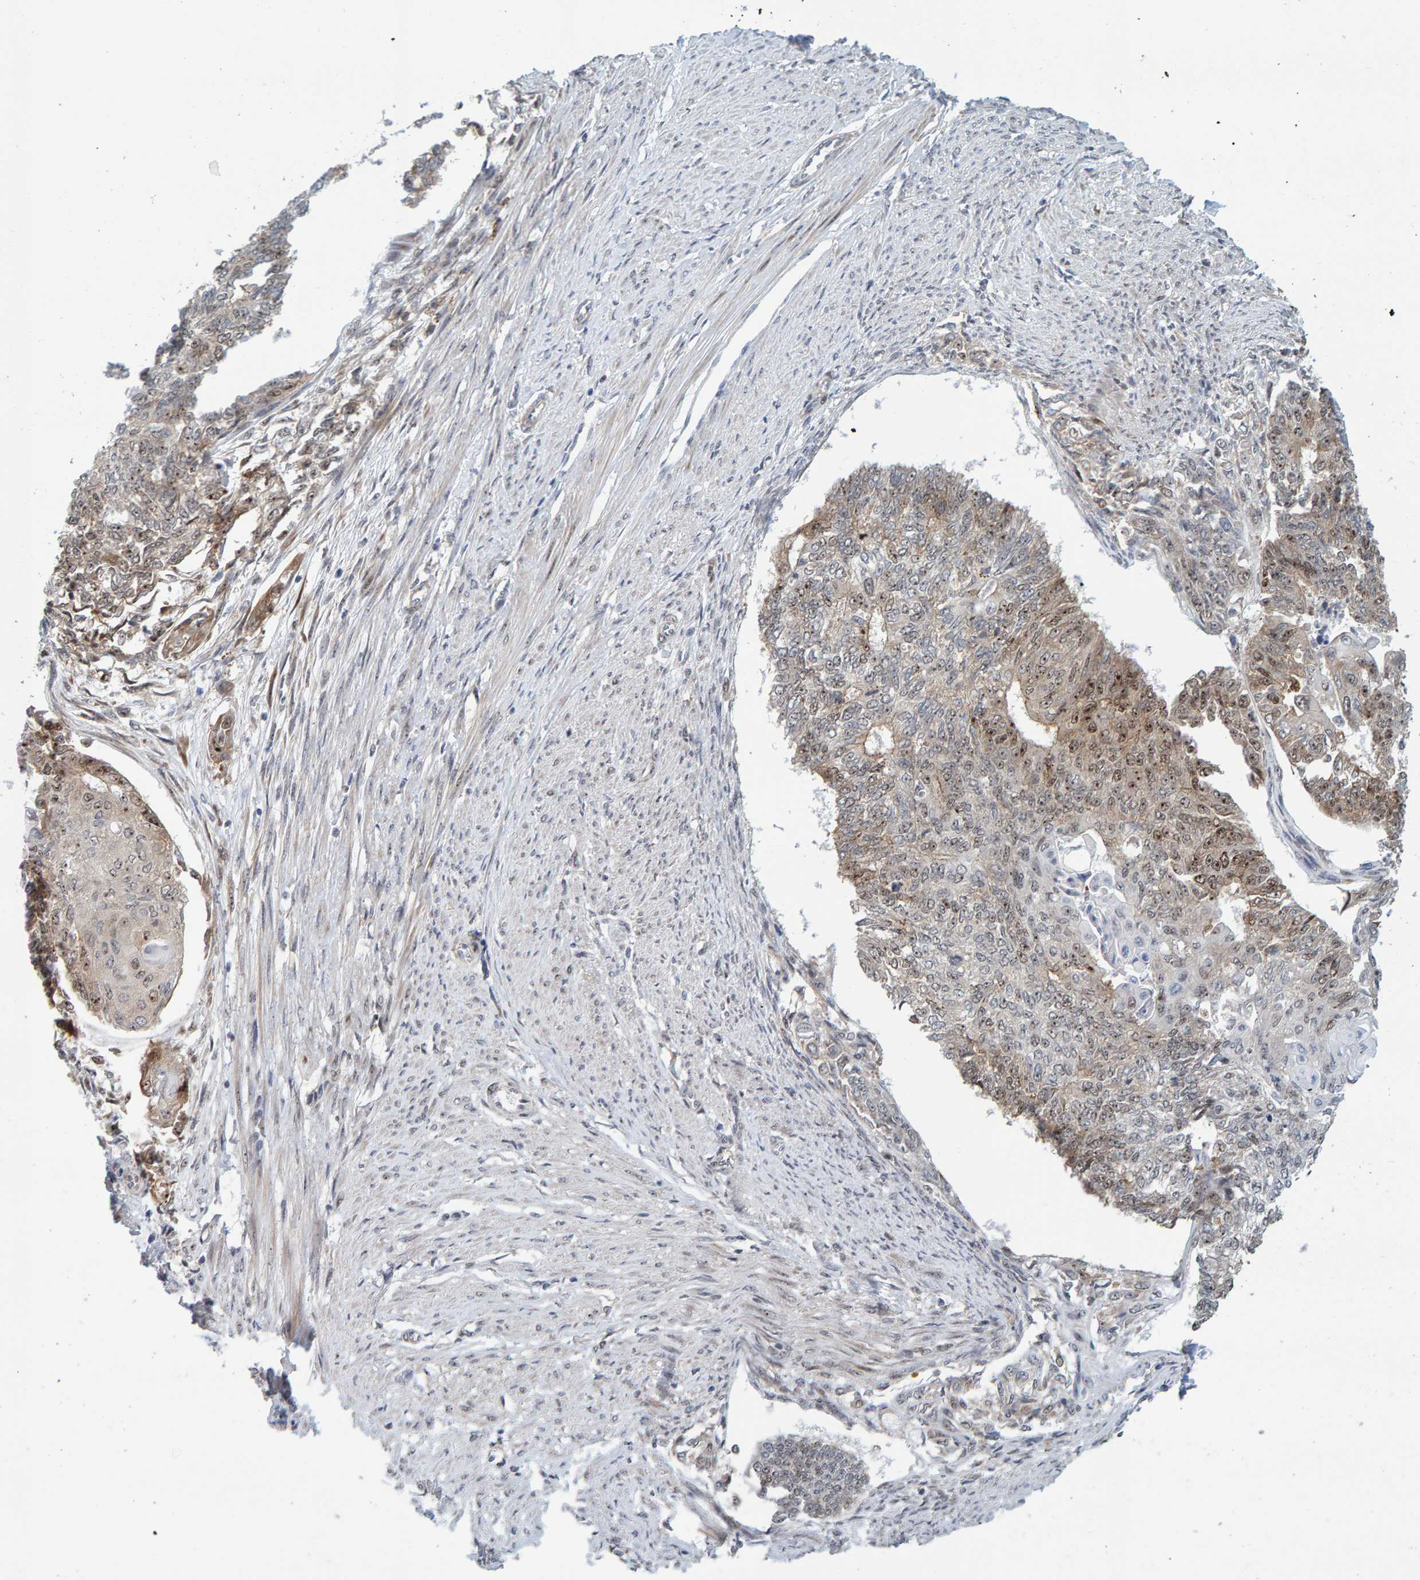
{"staining": {"intensity": "moderate", "quantity": "25%-75%", "location": "cytoplasmic/membranous,nuclear"}, "tissue": "endometrial cancer", "cell_type": "Tumor cells", "image_type": "cancer", "snomed": [{"axis": "morphology", "description": "Adenocarcinoma, NOS"}, {"axis": "topography", "description": "Endometrium"}], "caption": "The photomicrograph exhibits staining of endometrial adenocarcinoma, revealing moderate cytoplasmic/membranous and nuclear protein staining (brown color) within tumor cells. (DAB (3,3'-diaminobenzidine) IHC, brown staining for protein, blue staining for nuclei).", "gene": "POLR1E", "patient": {"sex": "female", "age": 32}}